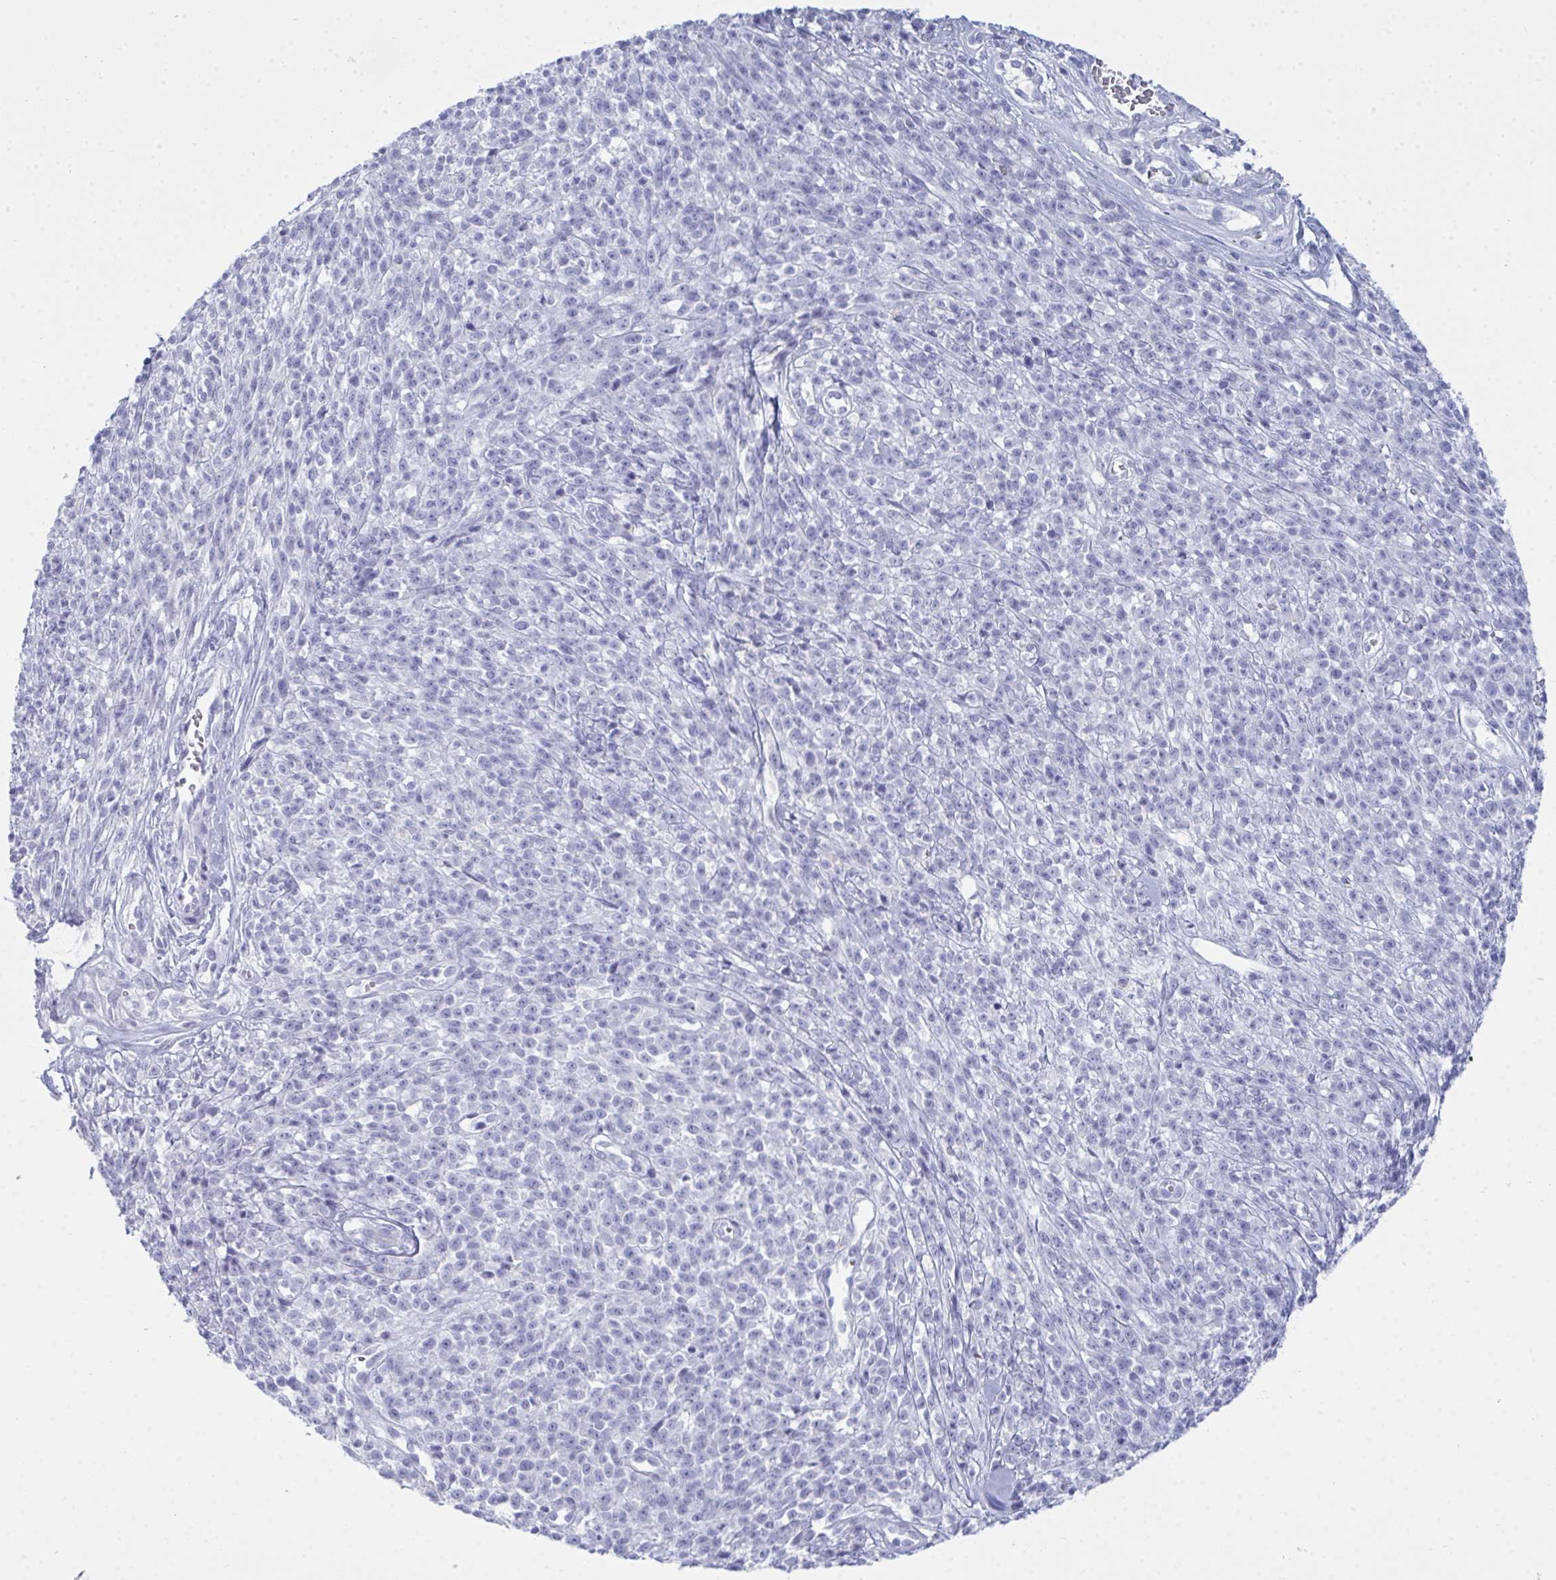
{"staining": {"intensity": "negative", "quantity": "none", "location": "none"}, "tissue": "melanoma", "cell_type": "Tumor cells", "image_type": "cancer", "snomed": [{"axis": "morphology", "description": "Malignant melanoma, NOS"}, {"axis": "topography", "description": "Skin"}, {"axis": "topography", "description": "Skin of trunk"}], "caption": "High power microscopy photomicrograph of an immunohistochemistry micrograph of malignant melanoma, revealing no significant positivity in tumor cells.", "gene": "SERPINB10", "patient": {"sex": "male", "age": 74}}